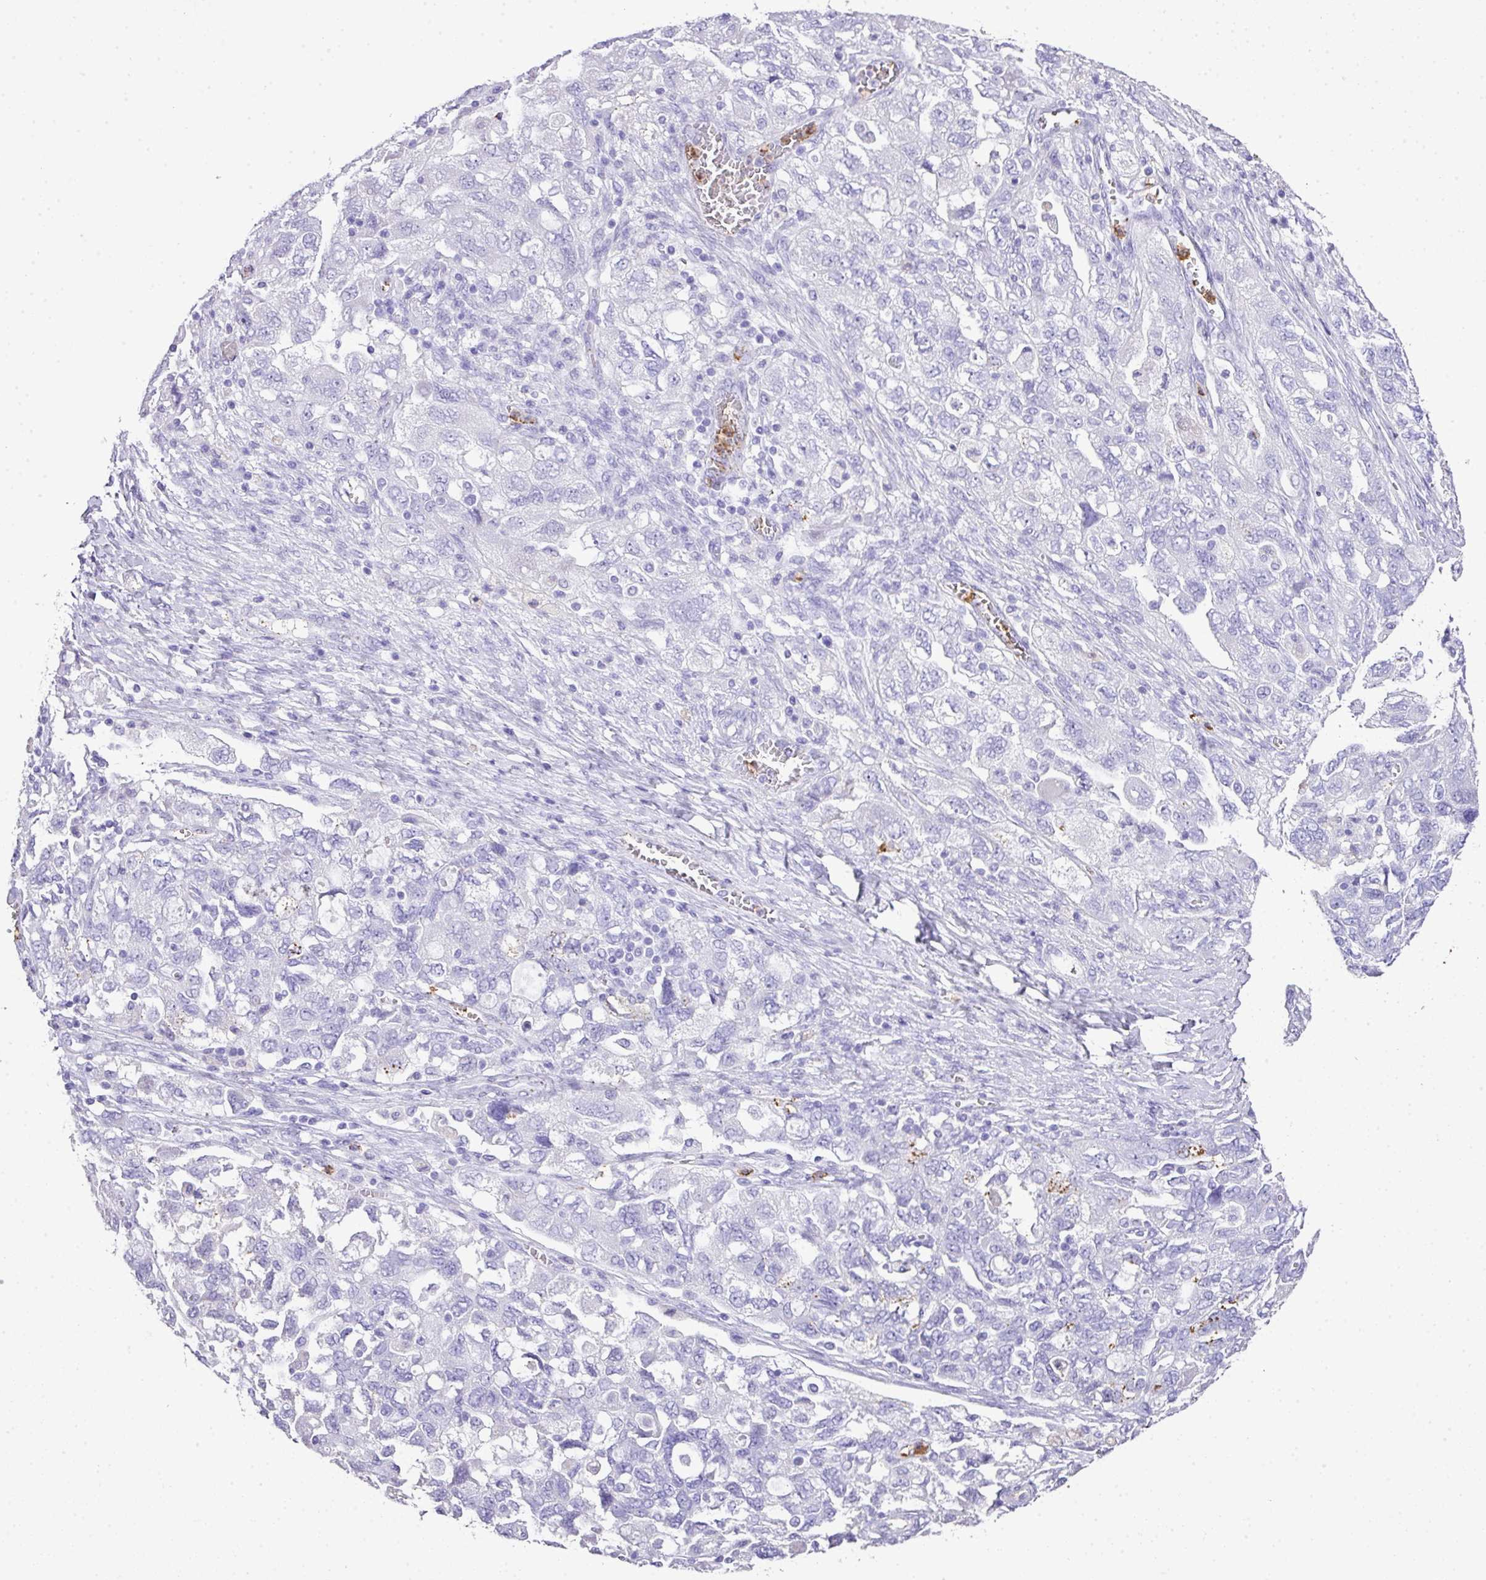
{"staining": {"intensity": "negative", "quantity": "none", "location": "none"}, "tissue": "ovarian cancer", "cell_type": "Tumor cells", "image_type": "cancer", "snomed": [{"axis": "morphology", "description": "Carcinoma, NOS"}, {"axis": "morphology", "description": "Cystadenocarcinoma, serous, NOS"}, {"axis": "topography", "description": "Ovary"}], "caption": "Protein analysis of ovarian serous cystadenocarcinoma demonstrates no significant expression in tumor cells.", "gene": "KCNJ11", "patient": {"sex": "female", "age": 69}}